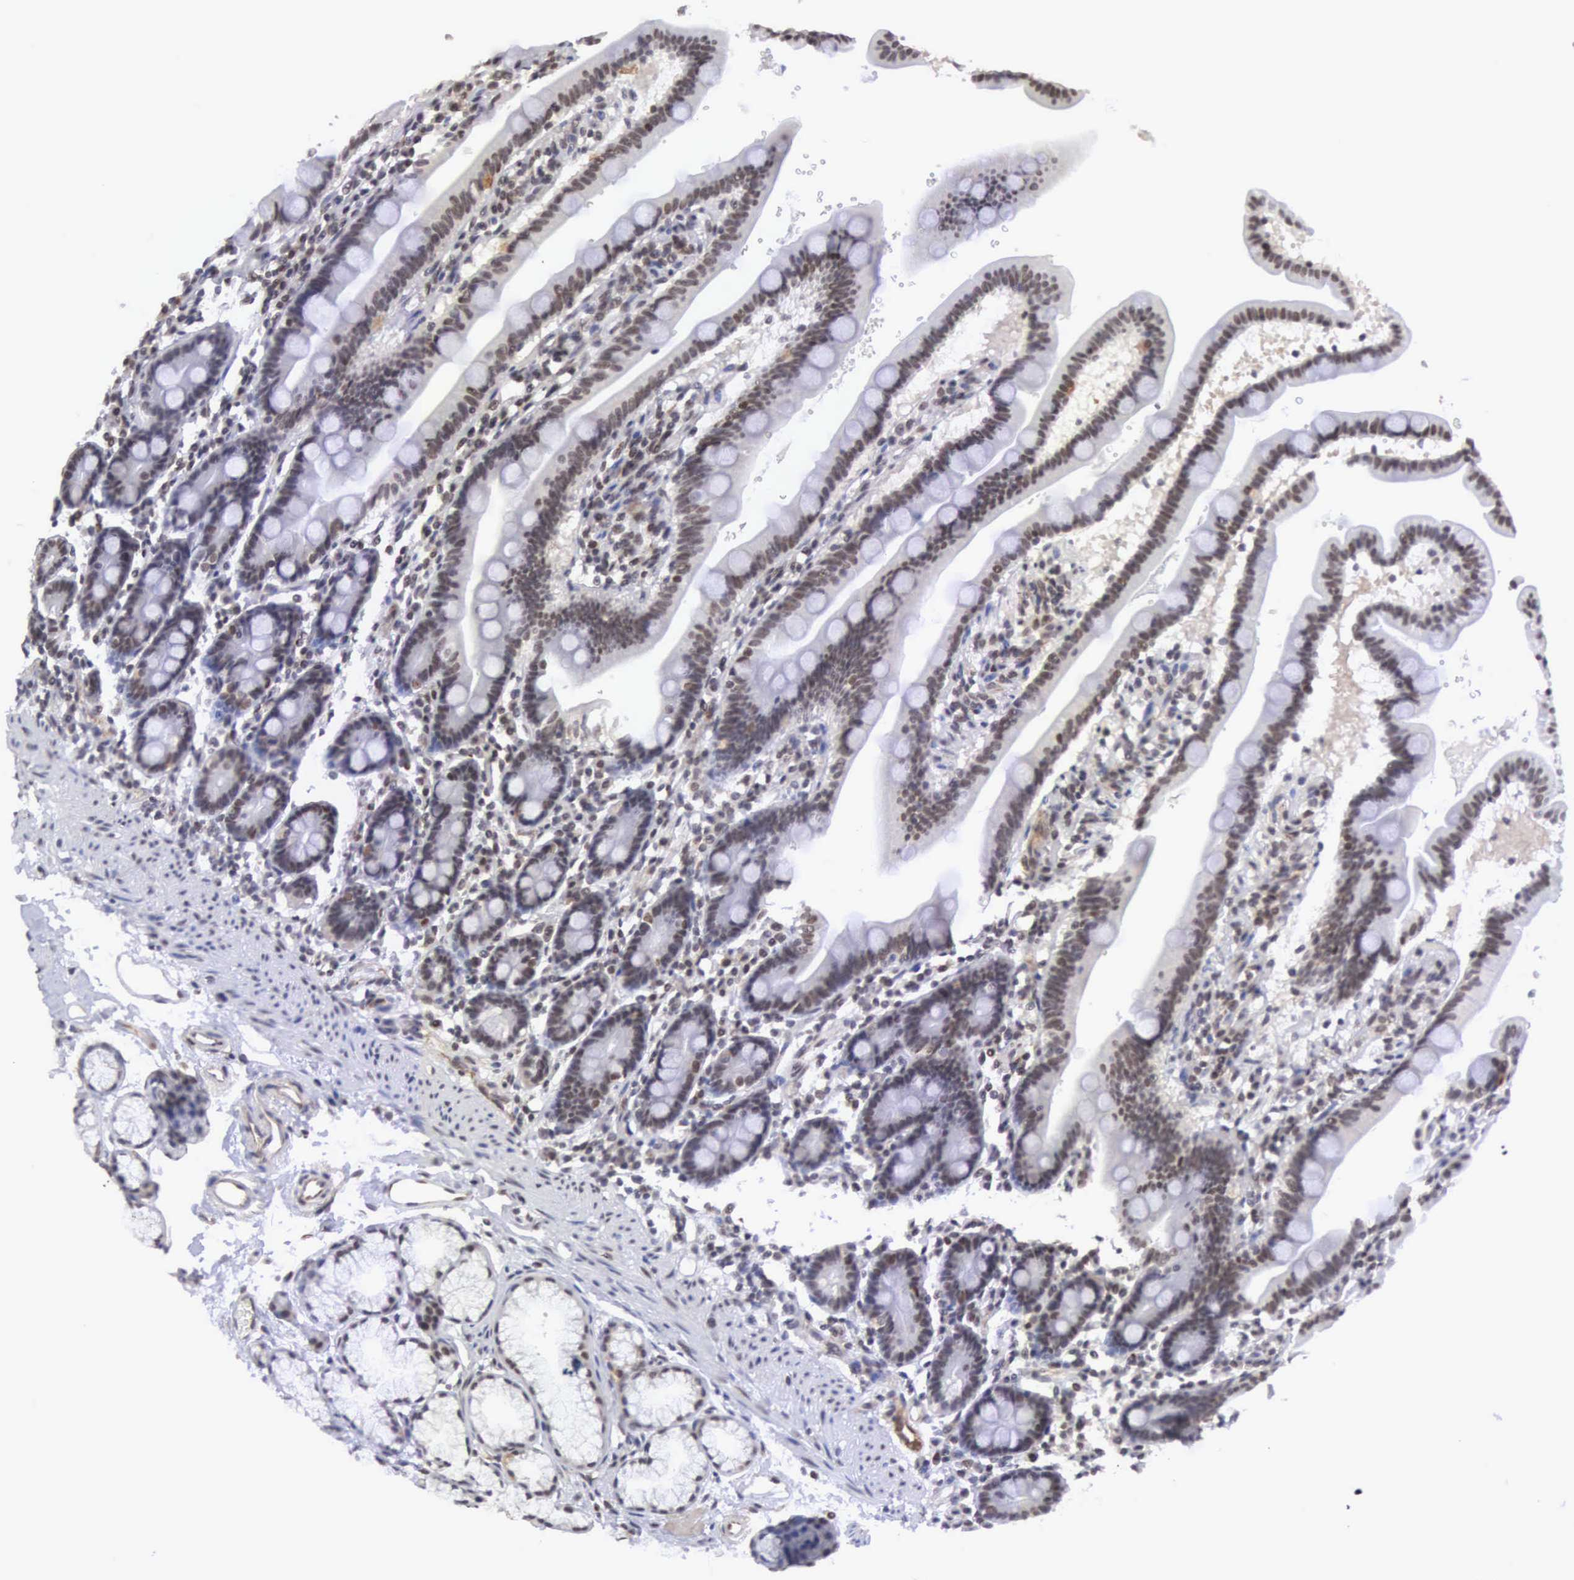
{"staining": {"intensity": "moderate", "quantity": ">75%", "location": "nuclear"}, "tissue": "duodenum", "cell_type": "Glandular cells", "image_type": "normal", "snomed": [{"axis": "morphology", "description": "Normal tissue, NOS"}, {"axis": "topography", "description": "Duodenum"}], "caption": "Protein staining of benign duodenum reveals moderate nuclear staining in about >75% of glandular cells.", "gene": "MORC2", "patient": {"sex": "female", "age": 77}}